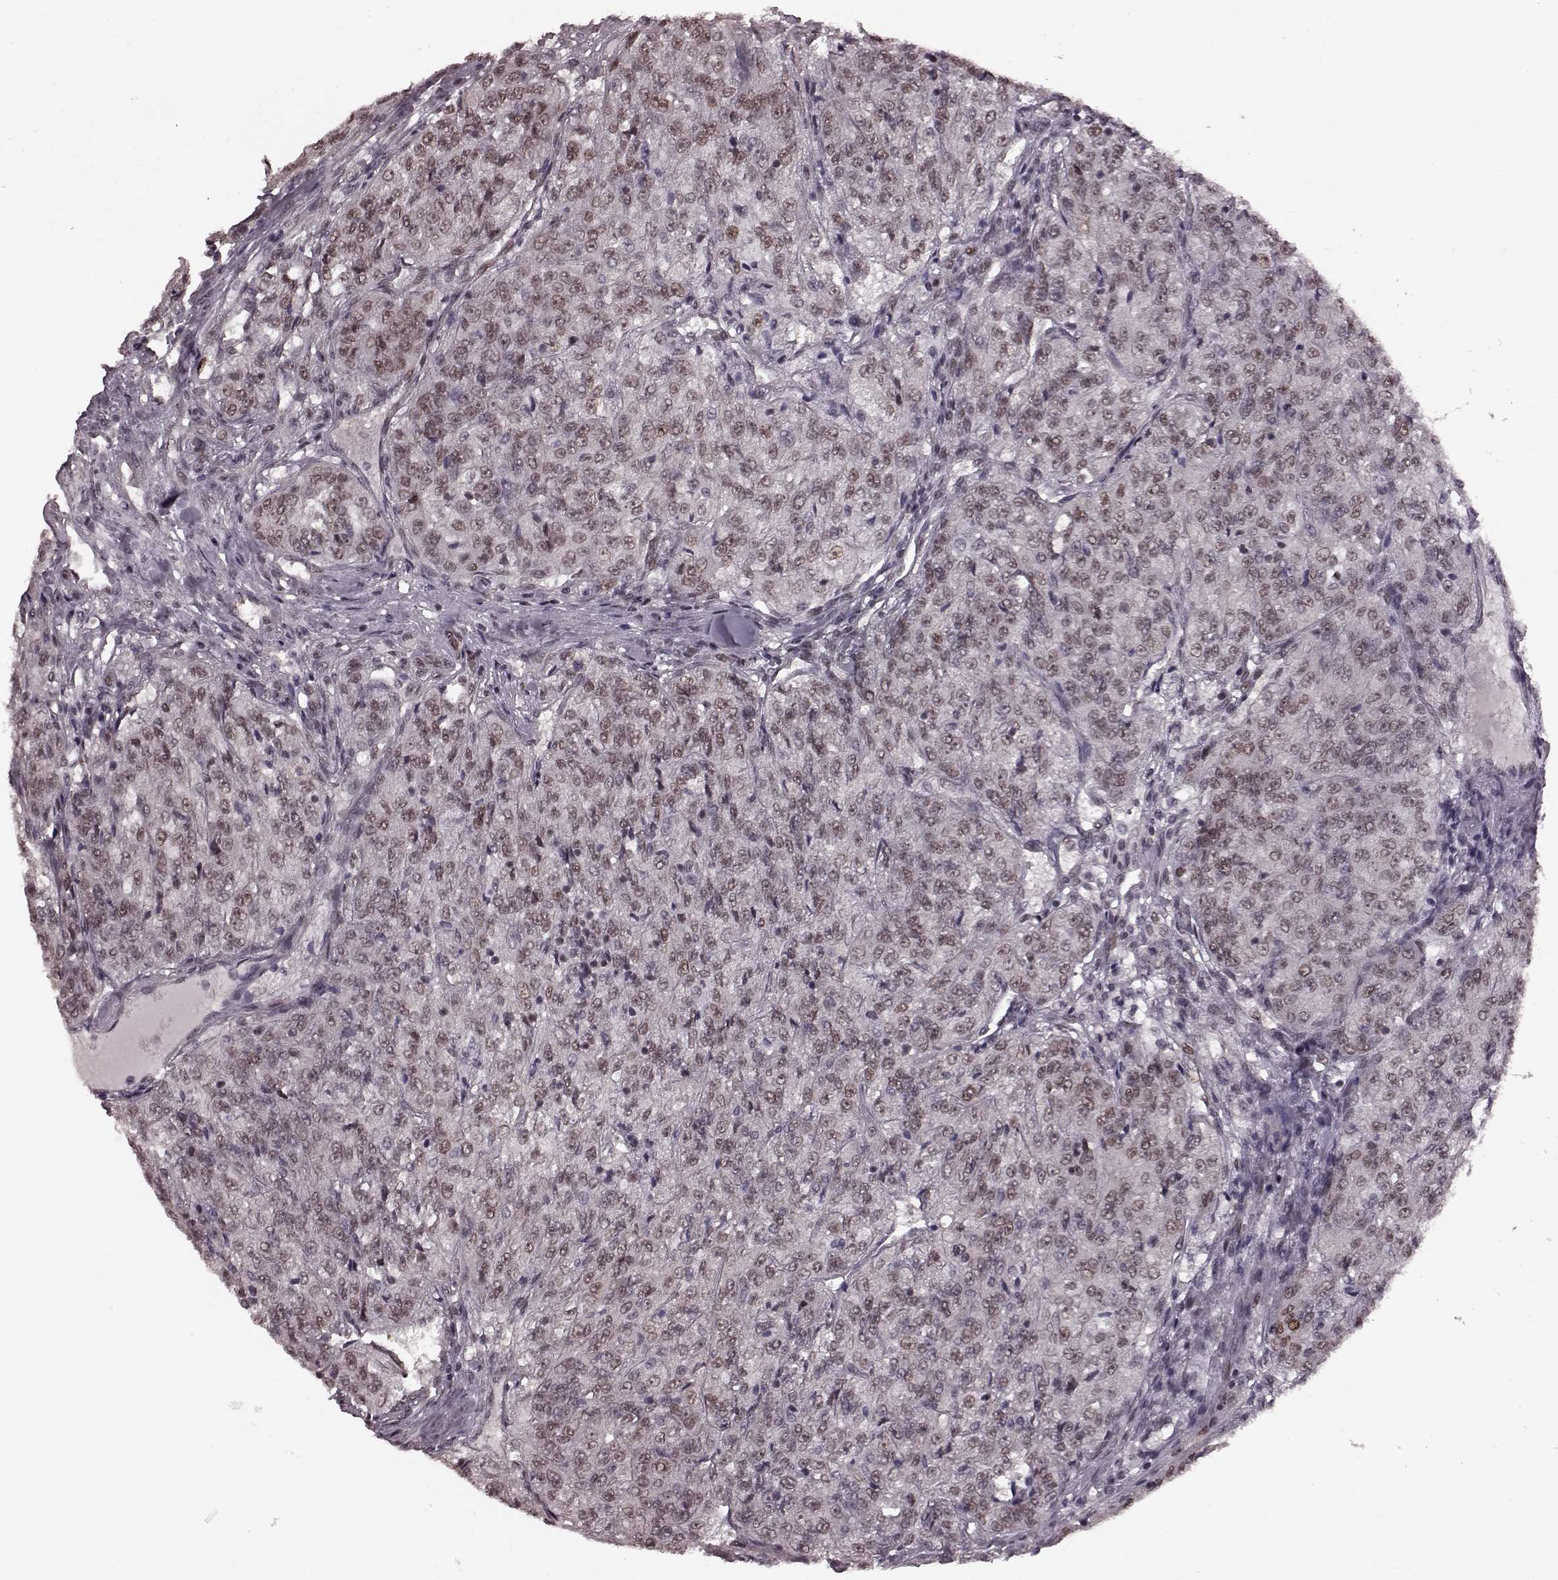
{"staining": {"intensity": "weak", "quantity": ">75%", "location": "nuclear"}, "tissue": "renal cancer", "cell_type": "Tumor cells", "image_type": "cancer", "snomed": [{"axis": "morphology", "description": "Adenocarcinoma, NOS"}, {"axis": "topography", "description": "Kidney"}], "caption": "Protein staining of renal cancer (adenocarcinoma) tissue shows weak nuclear positivity in about >75% of tumor cells.", "gene": "NR2C1", "patient": {"sex": "female", "age": 63}}